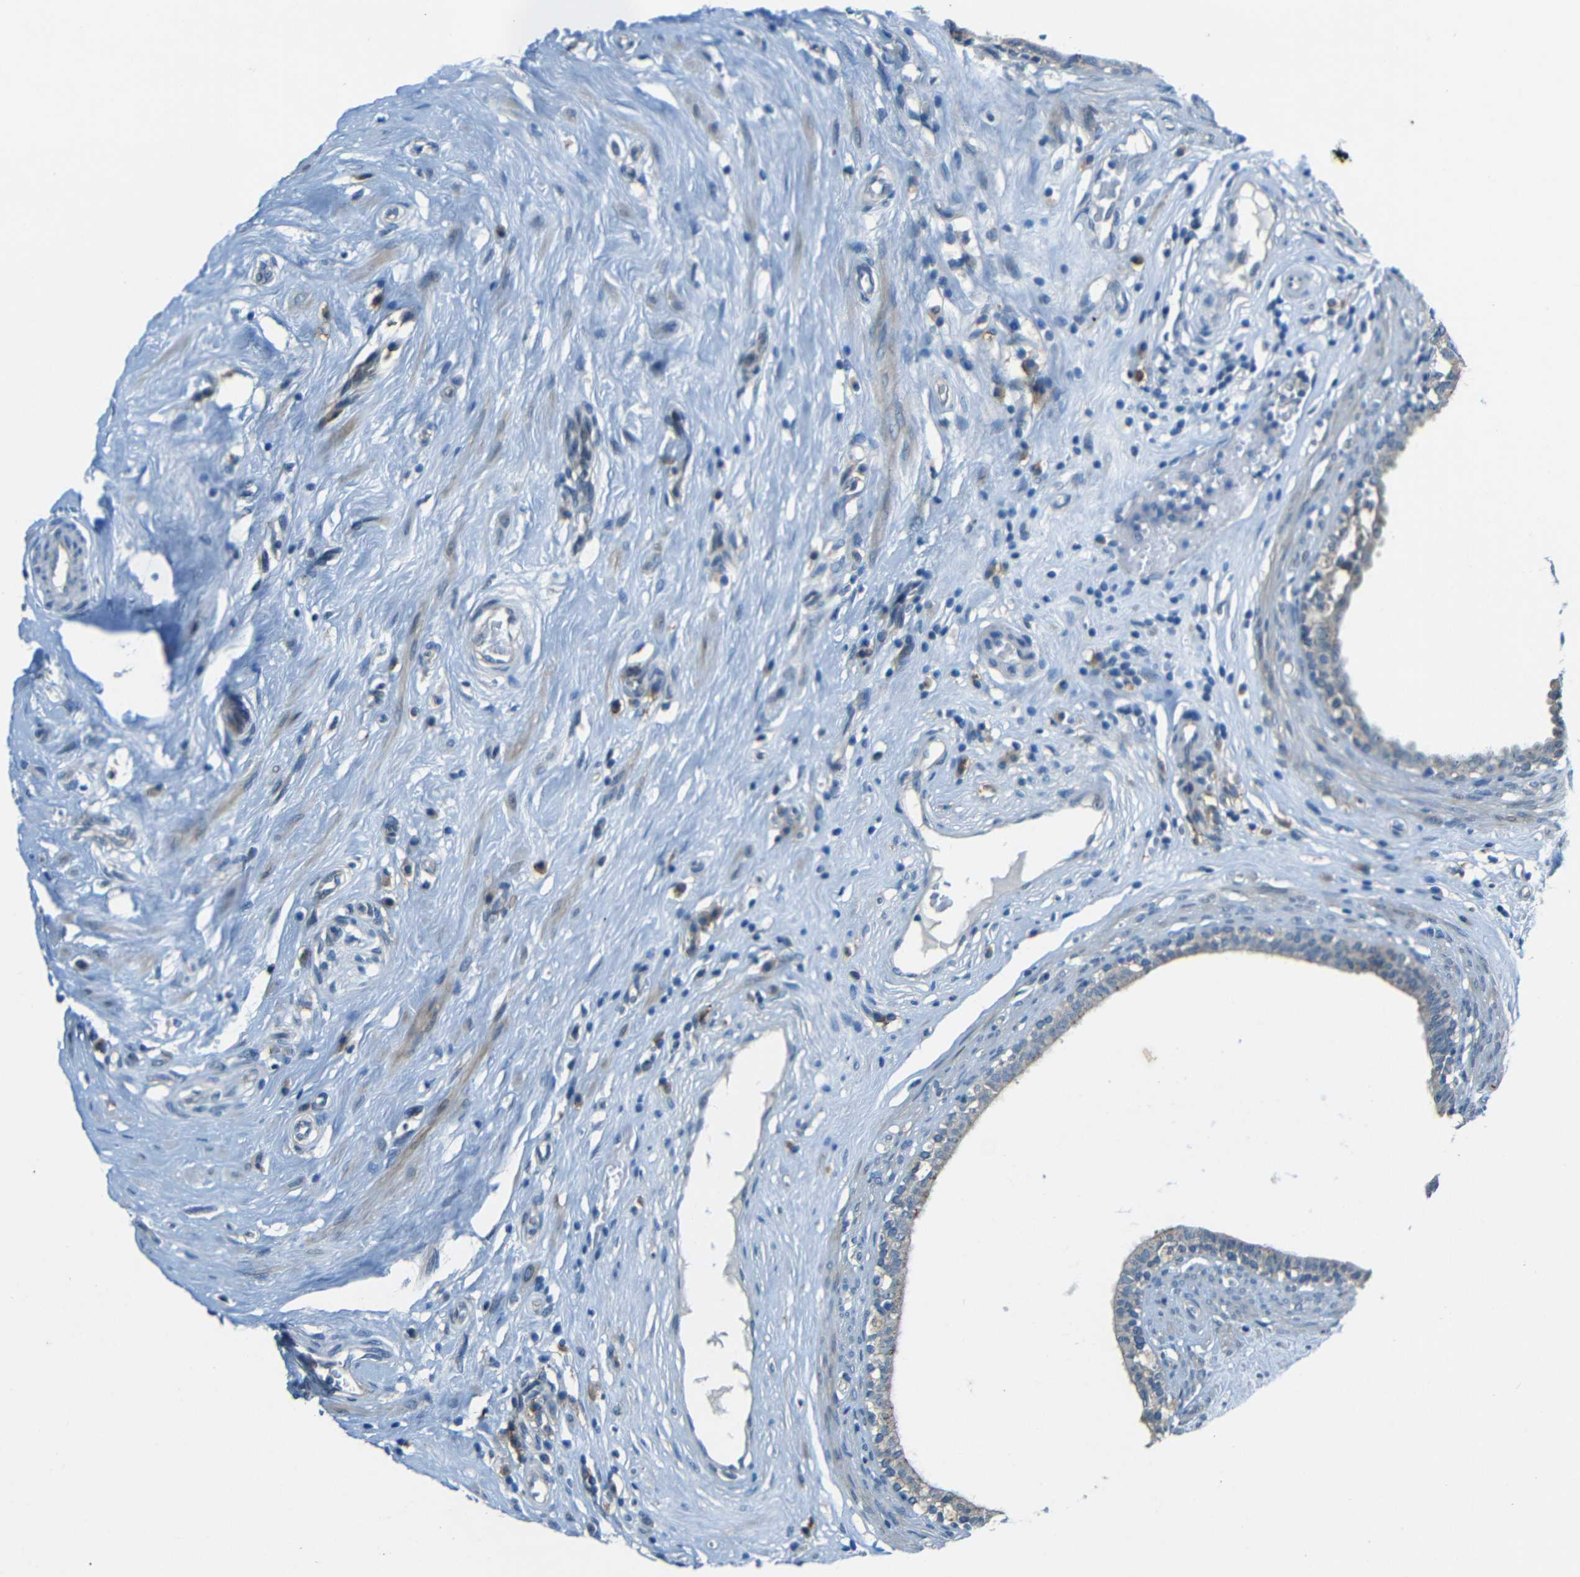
{"staining": {"intensity": "negative", "quantity": "none", "location": "none"}, "tissue": "epididymis", "cell_type": "Glandular cells", "image_type": "normal", "snomed": [{"axis": "morphology", "description": "Normal tissue, NOS"}, {"axis": "morphology", "description": "Inflammation, NOS"}, {"axis": "topography", "description": "Epididymis"}], "caption": "Glandular cells show no significant protein expression in benign epididymis.", "gene": "ANKRD22", "patient": {"sex": "male", "age": 84}}